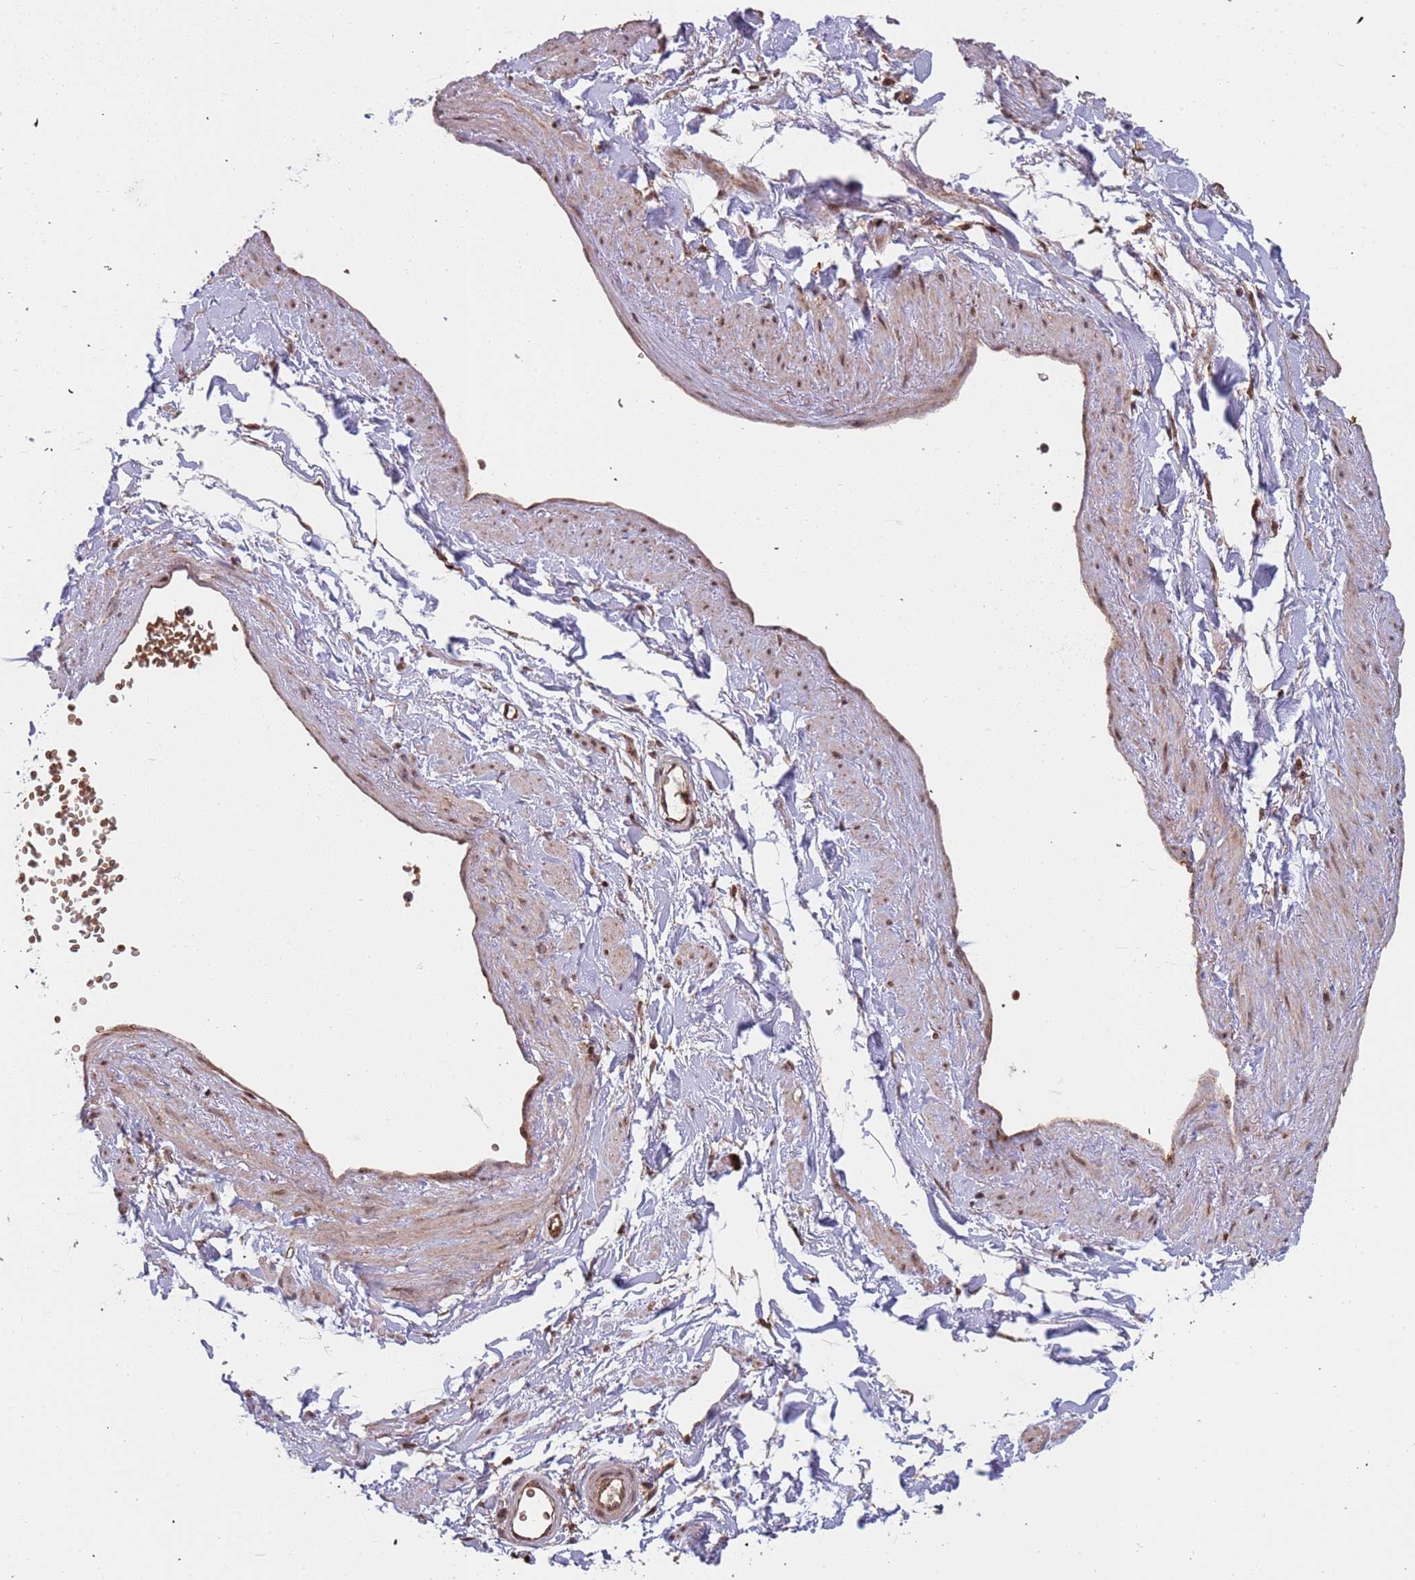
{"staining": {"intensity": "moderate", "quantity": ">75%", "location": "cytoplasmic/membranous"}, "tissue": "soft tissue", "cell_type": "Chondrocytes", "image_type": "normal", "snomed": [{"axis": "morphology", "description": "Normal tissue, NOS"}, {"axis": "topography", "description": "Soft tissue"}, {"axis": "topography", "description": "Adipose tissue"}, {"axis": "topography", "description": "Vascular tissue"}, {"axis": "topography", "description": "Peripheral nerve tissue"}], "caption": "This is an image of immunohistochemistry (IHC) staining of normal soft tissue, which shows moderate positivity in the cytoplasmic/membranous of chondrocytes.", "gene": "DCHS1", "patient": {"sex": "male", "age": 74}}